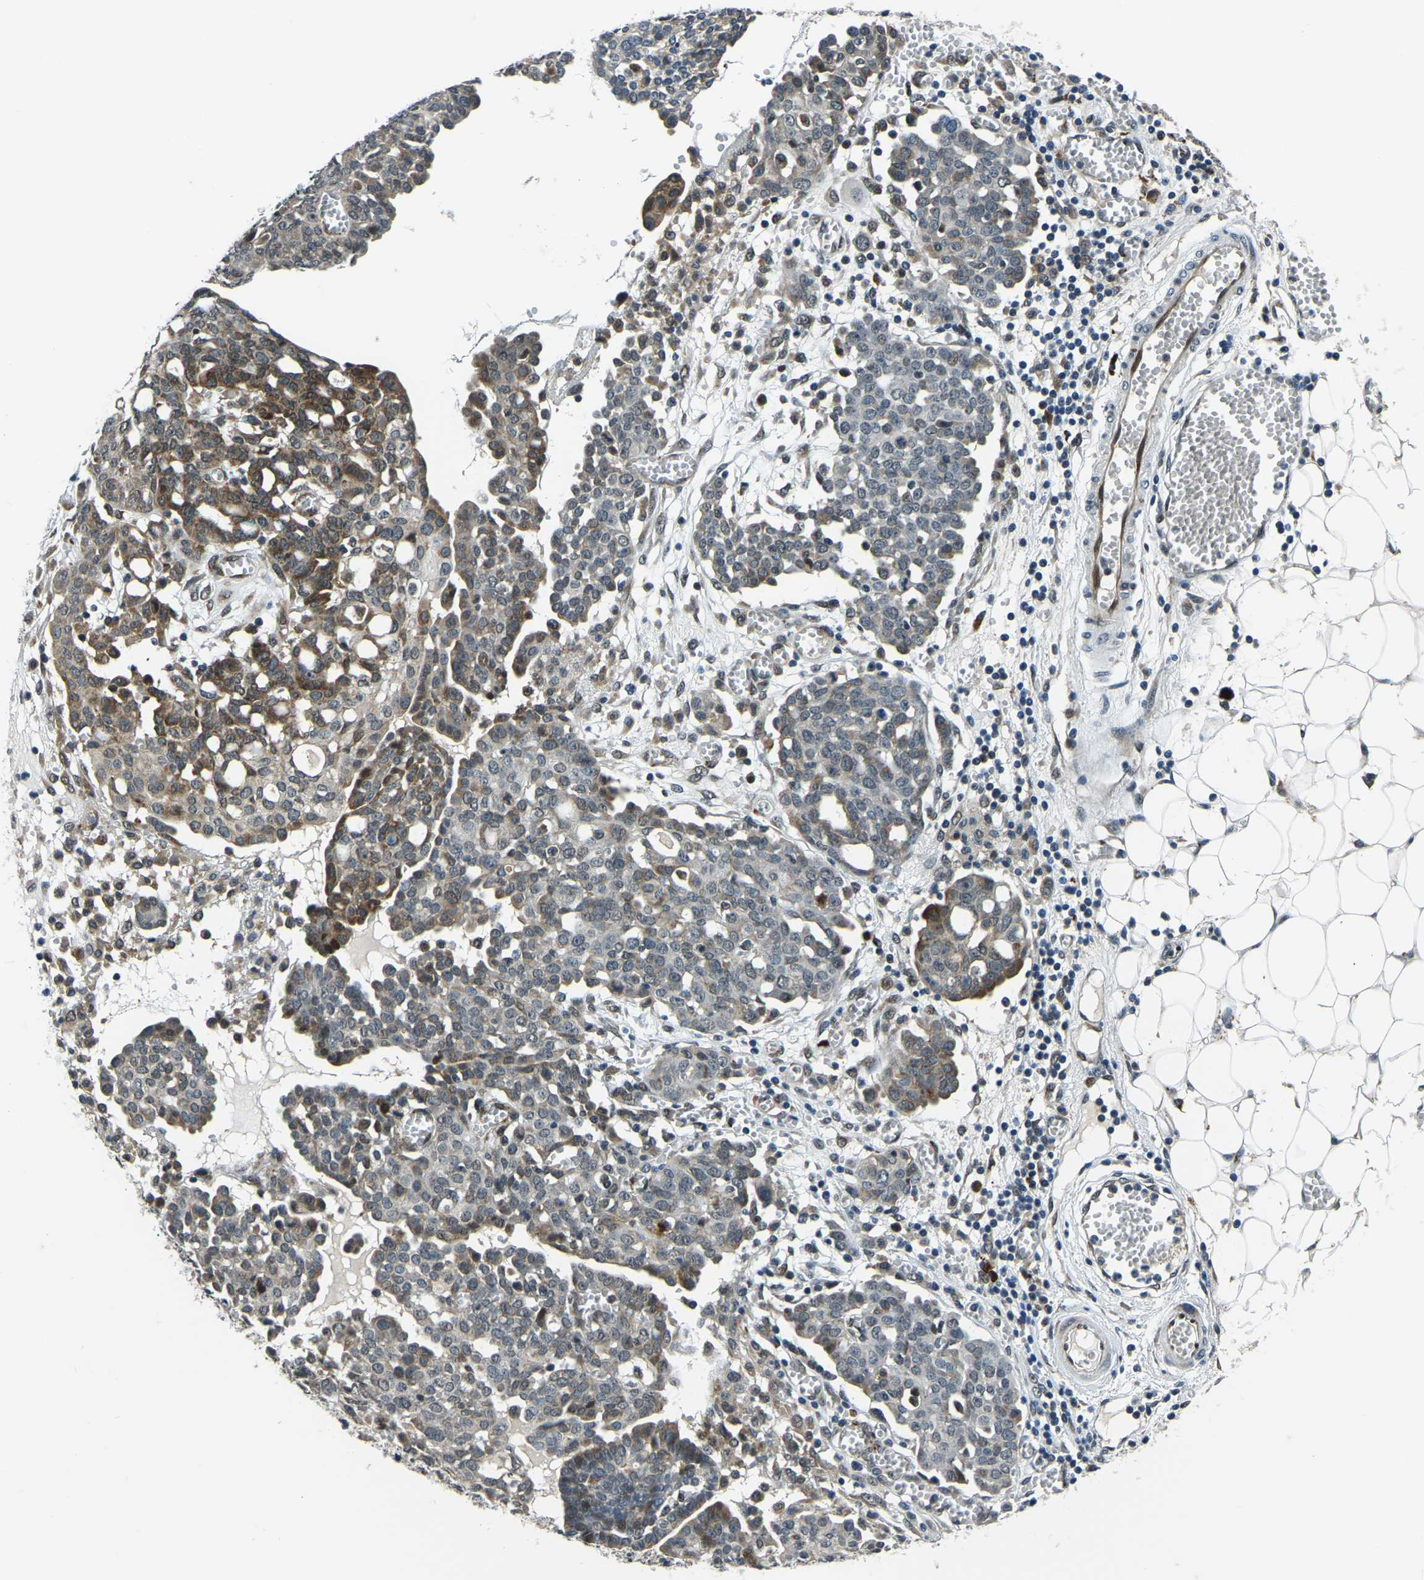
{"staining": {"intensity": "moderate", "quantity": "25%-75%", "location": "cytoplasmic/membranous"}, "tissue": "ovarian cancer", "cell_type": "Tumor cells", "image_type": "cancer", "snomed": [{"axis": "morphology", "description": "Cystadenocarcinoma, serous, NOS"}, {"axis": "topography", "description": "Soft tissue"}, {"axis": "topography", "description": "Ovary"}], "caption": "Ovarian cancer (serous cystadenocarcinoma) tissue exhibits moderate cytoplasmic/membranous expression in about 25%-75% of tumor cells", "gene": "ING2", "patient": {"sex": "female", "age": 57}}